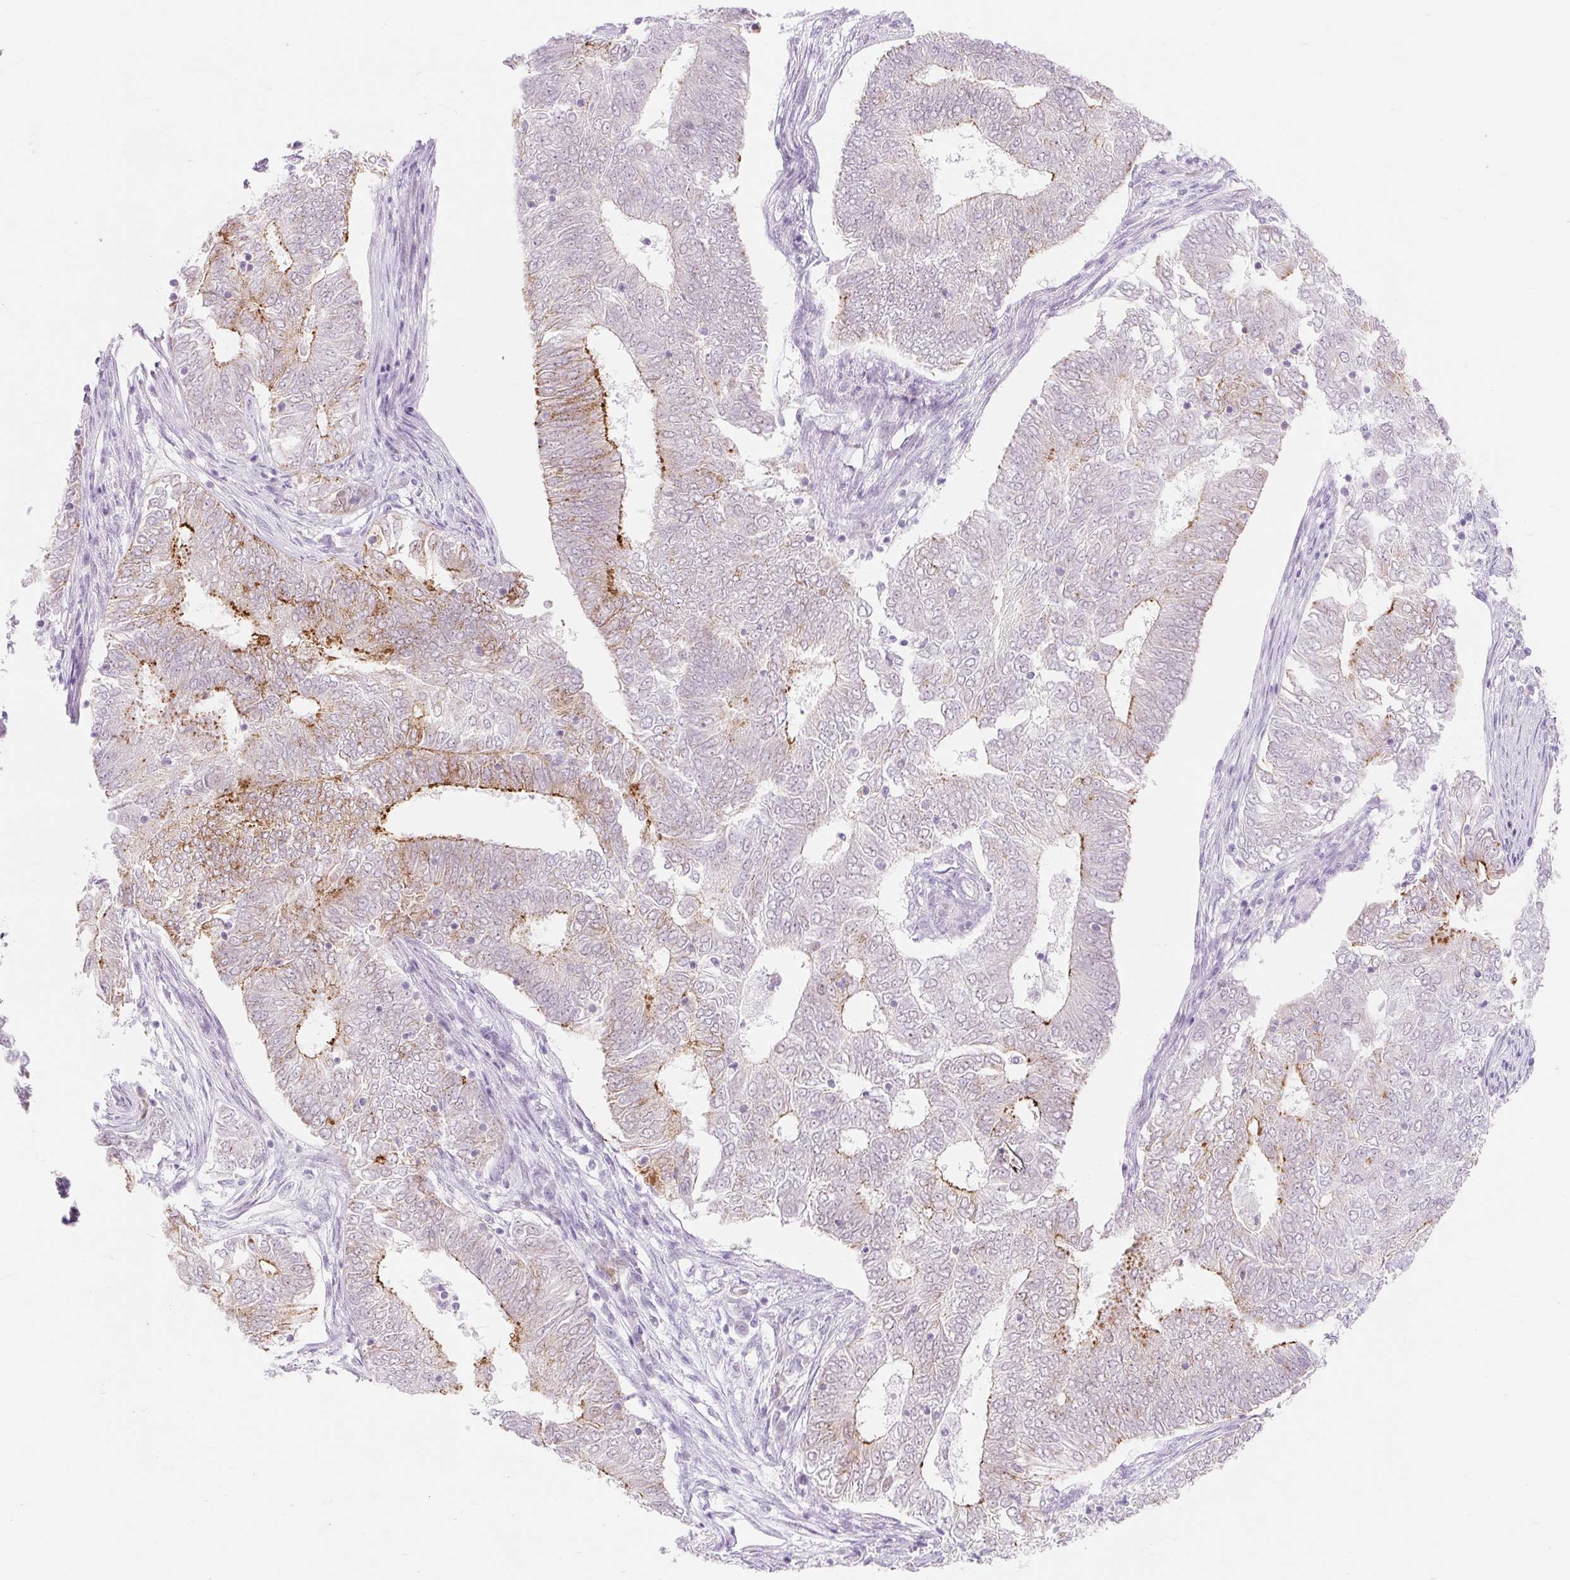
{"staining": {"intensity": "moderate", "quantity": "25%-75%", "location": "cytoplasmic/membranous"}, "tissue": "endometrial cancer", "cell_type": "Tumor cells", "image_type": "cancer", "snomed": [{"axis": "morphology", "description": "Adenocarcinoma, NOS"}, {"axis": "topography", "description": "Endometrium"}], "caption": "Brown immunohistochemical staining in human endometrial cancer (adenocarcinoma) exhibits moderate cytoplasmic/membranous staining in approximately 25%-75% of tumor cells.", "gene": "H2BW1", "patient": {"sex": "female", "age": 62}}